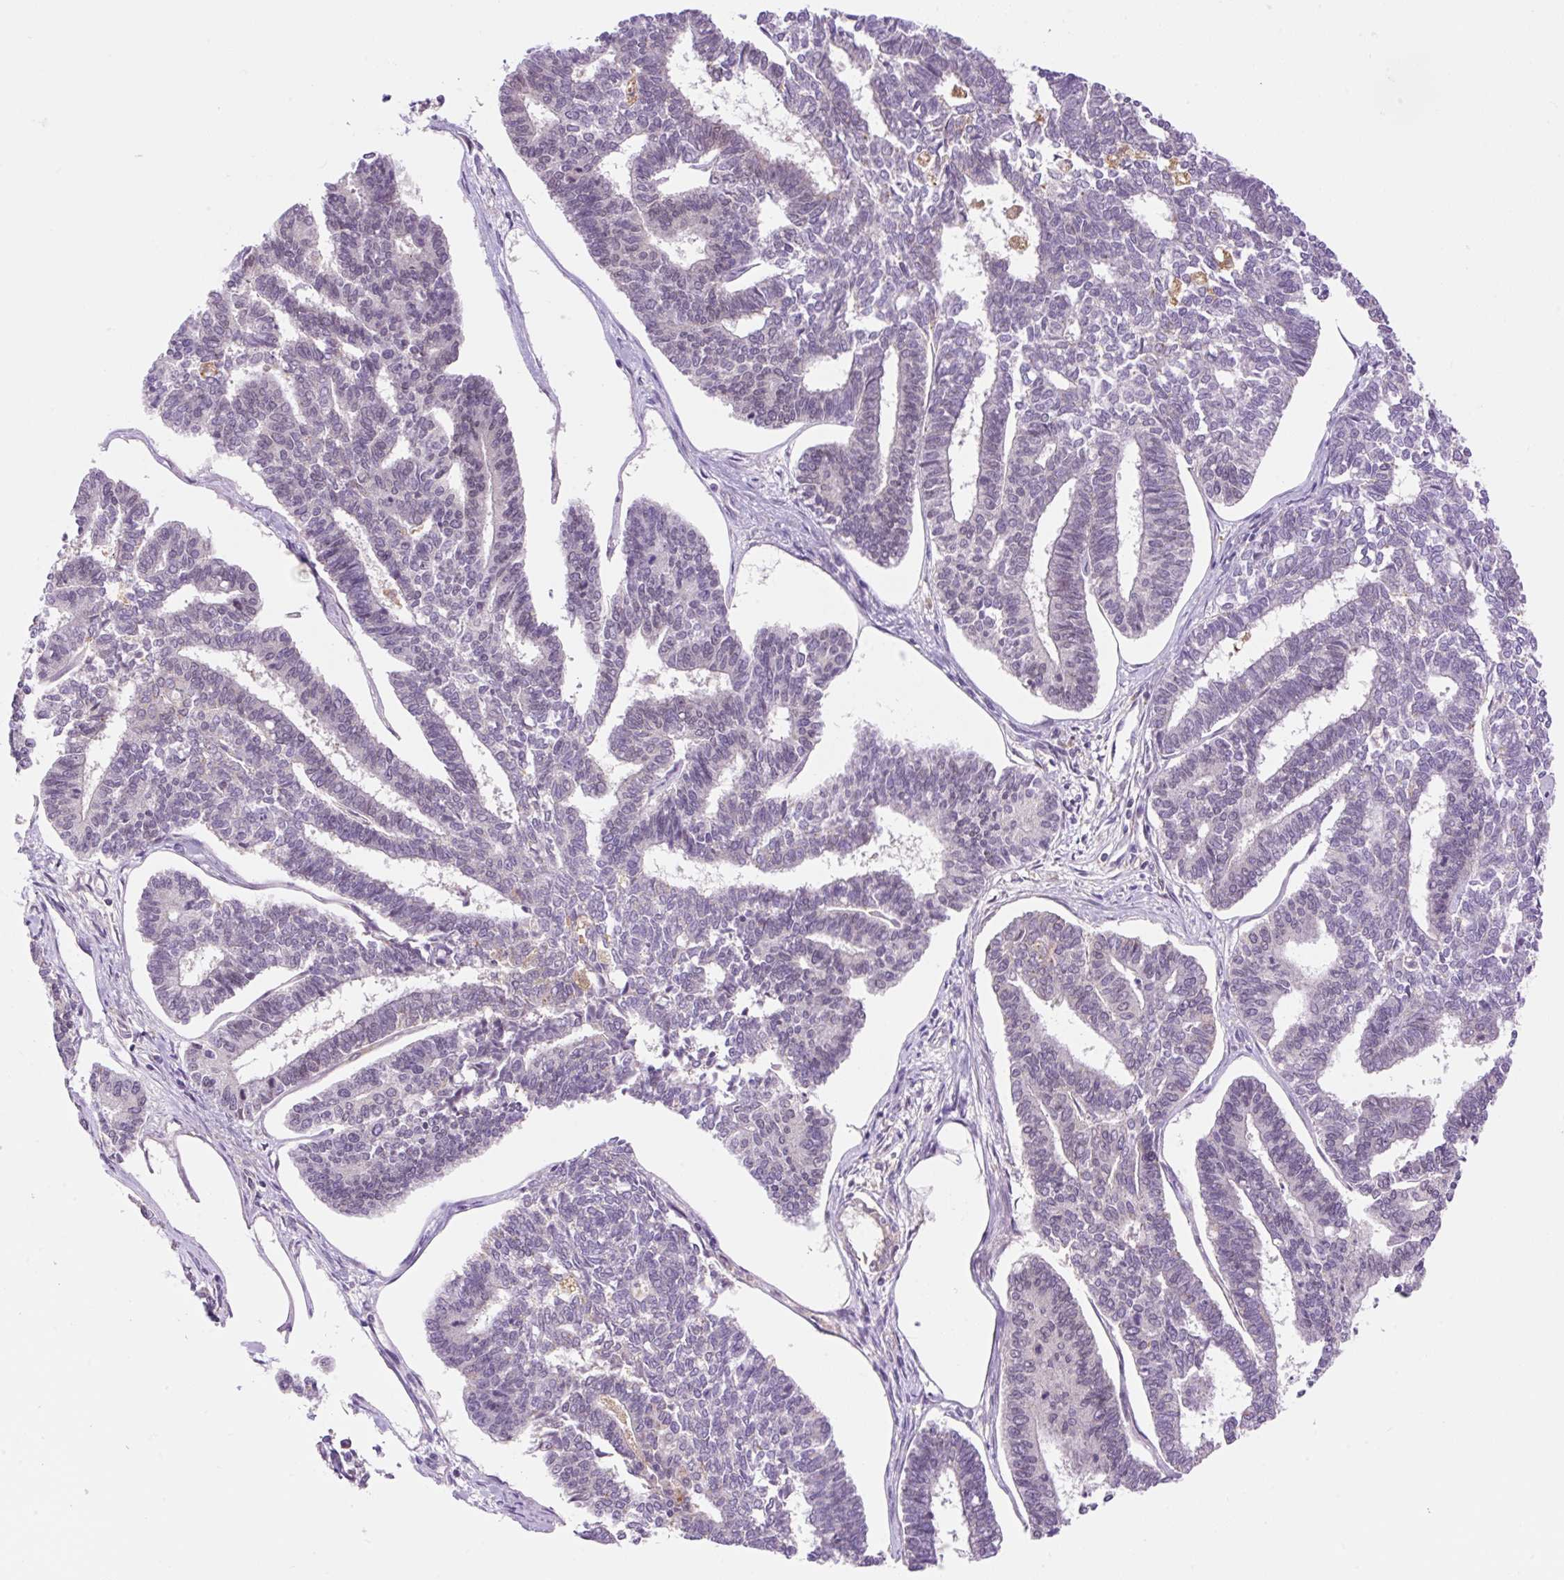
{"staining": {"intensity": "negative", "quantity": "none", "location": "none"}, "tissue": "endometrial cancer", "cell_type": "Tumor cells", "image_type": "cancer", "snomed": [{"axis": "morphology", "description": "Adenocarcinoma, NOS"}, {"axis": "topography", "description": "Endometrium"}], "caption": "Tumor cells show no significant protein staining in endometrial adenocarcinoma. (DAB (3,3'-diaminobenzidine) immunohistochemistry, high magnification).", "gene": "CARD11", "patient": {"sex": "female", "age": 70}}